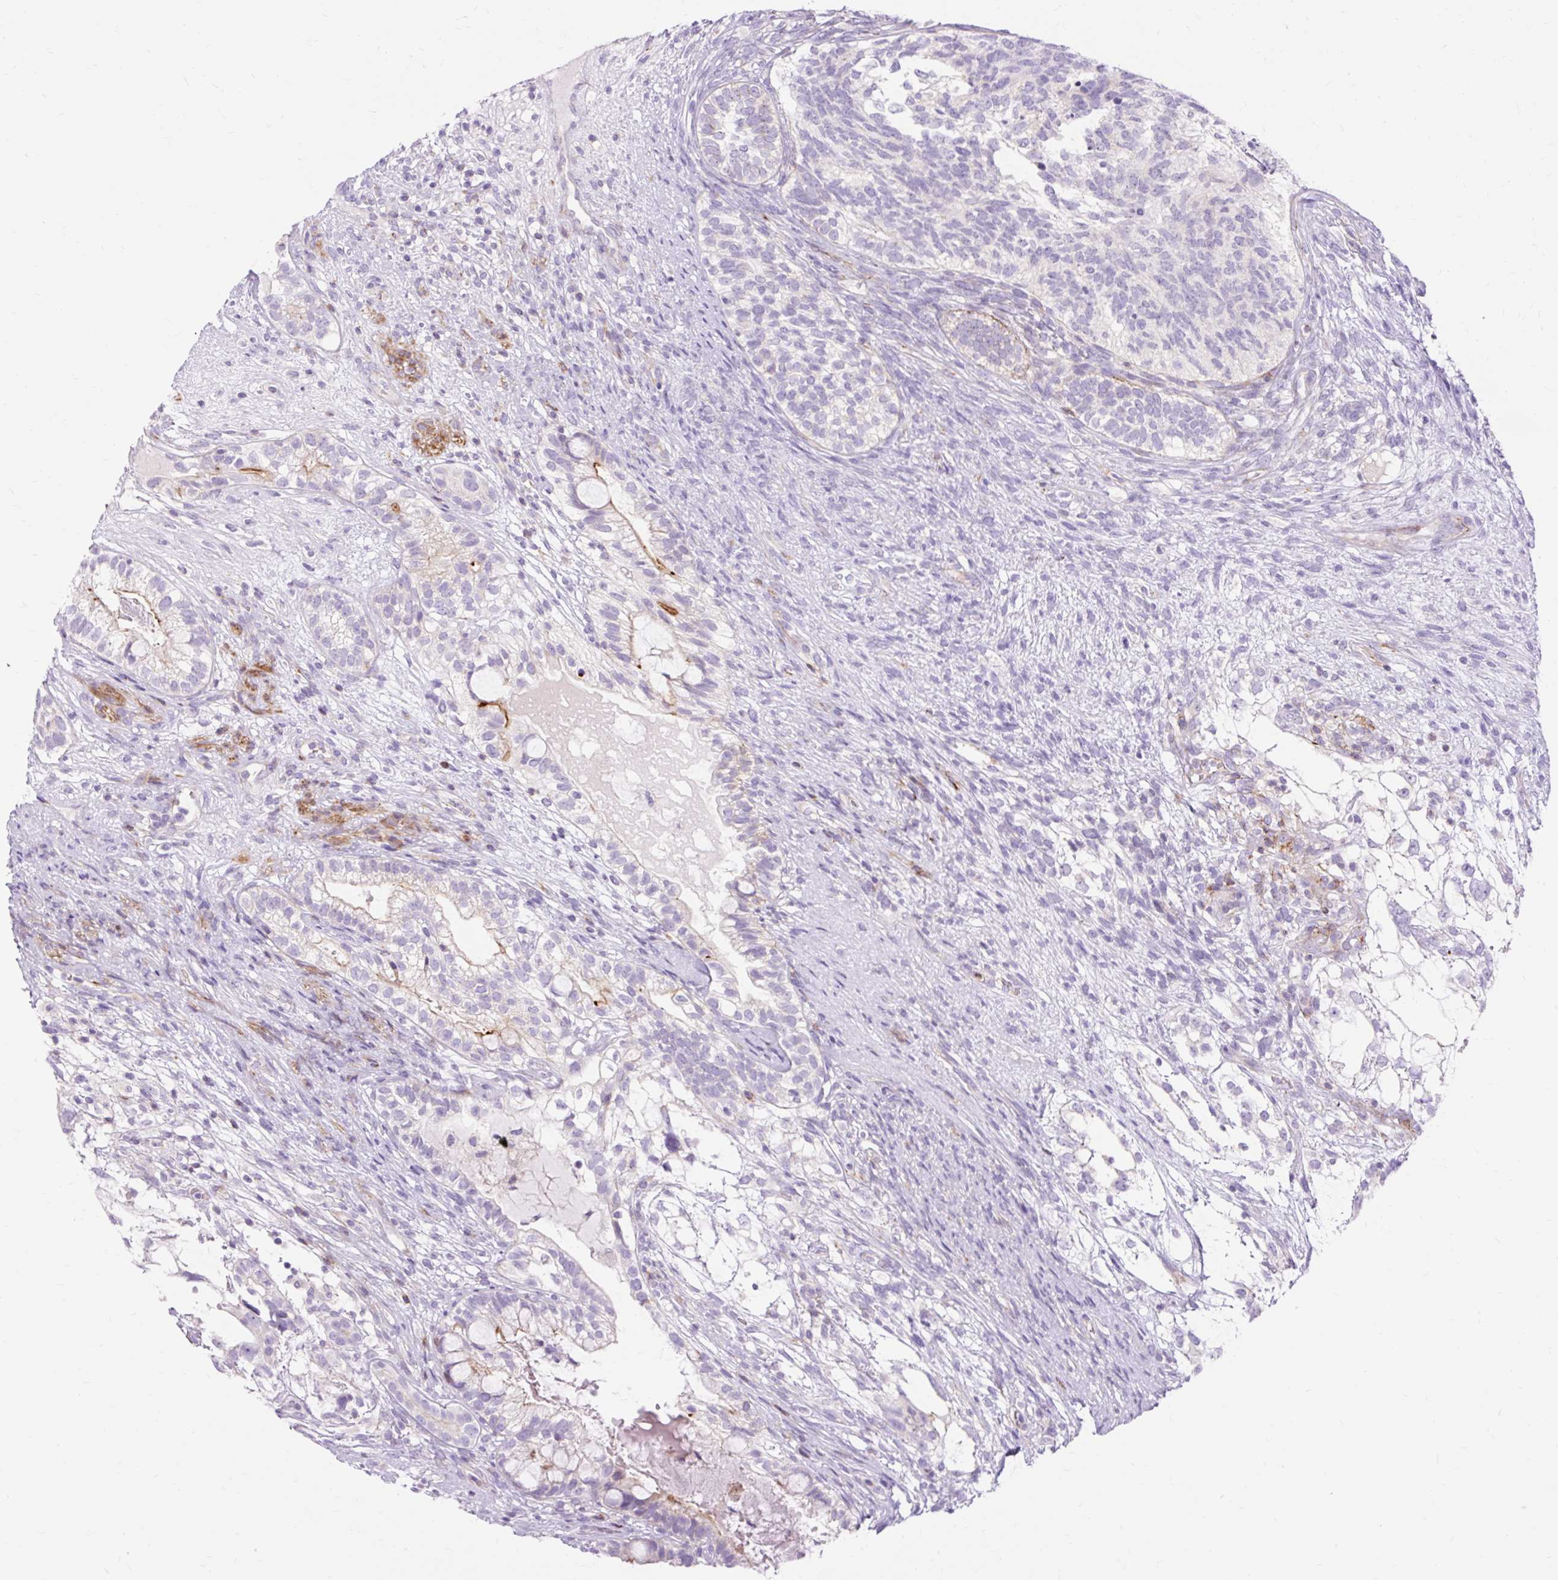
{"staining": {"intensity": "negative", "quantity": "none", "location": "none"}, "tissue": "testis cancer", "cell_type": "Tumor cells", "image_type": "cancer", "snomed": [{"axis": "morphology", "description": "Seminoma, NOS"}, {"axis": "morphology", "description": "Carcinoma, Embryonal, NOS"}, {"axis": "topography", "description": "Testis"}], "caption": "This histopathology image is of testis cancer stained with IHC to label a protein in brown with the nuclei are counter-stained blue. There is no expression in tumor cells.", "gene": "CORO7-PAM16", "patient": {"sex": "male", "age": 41}}